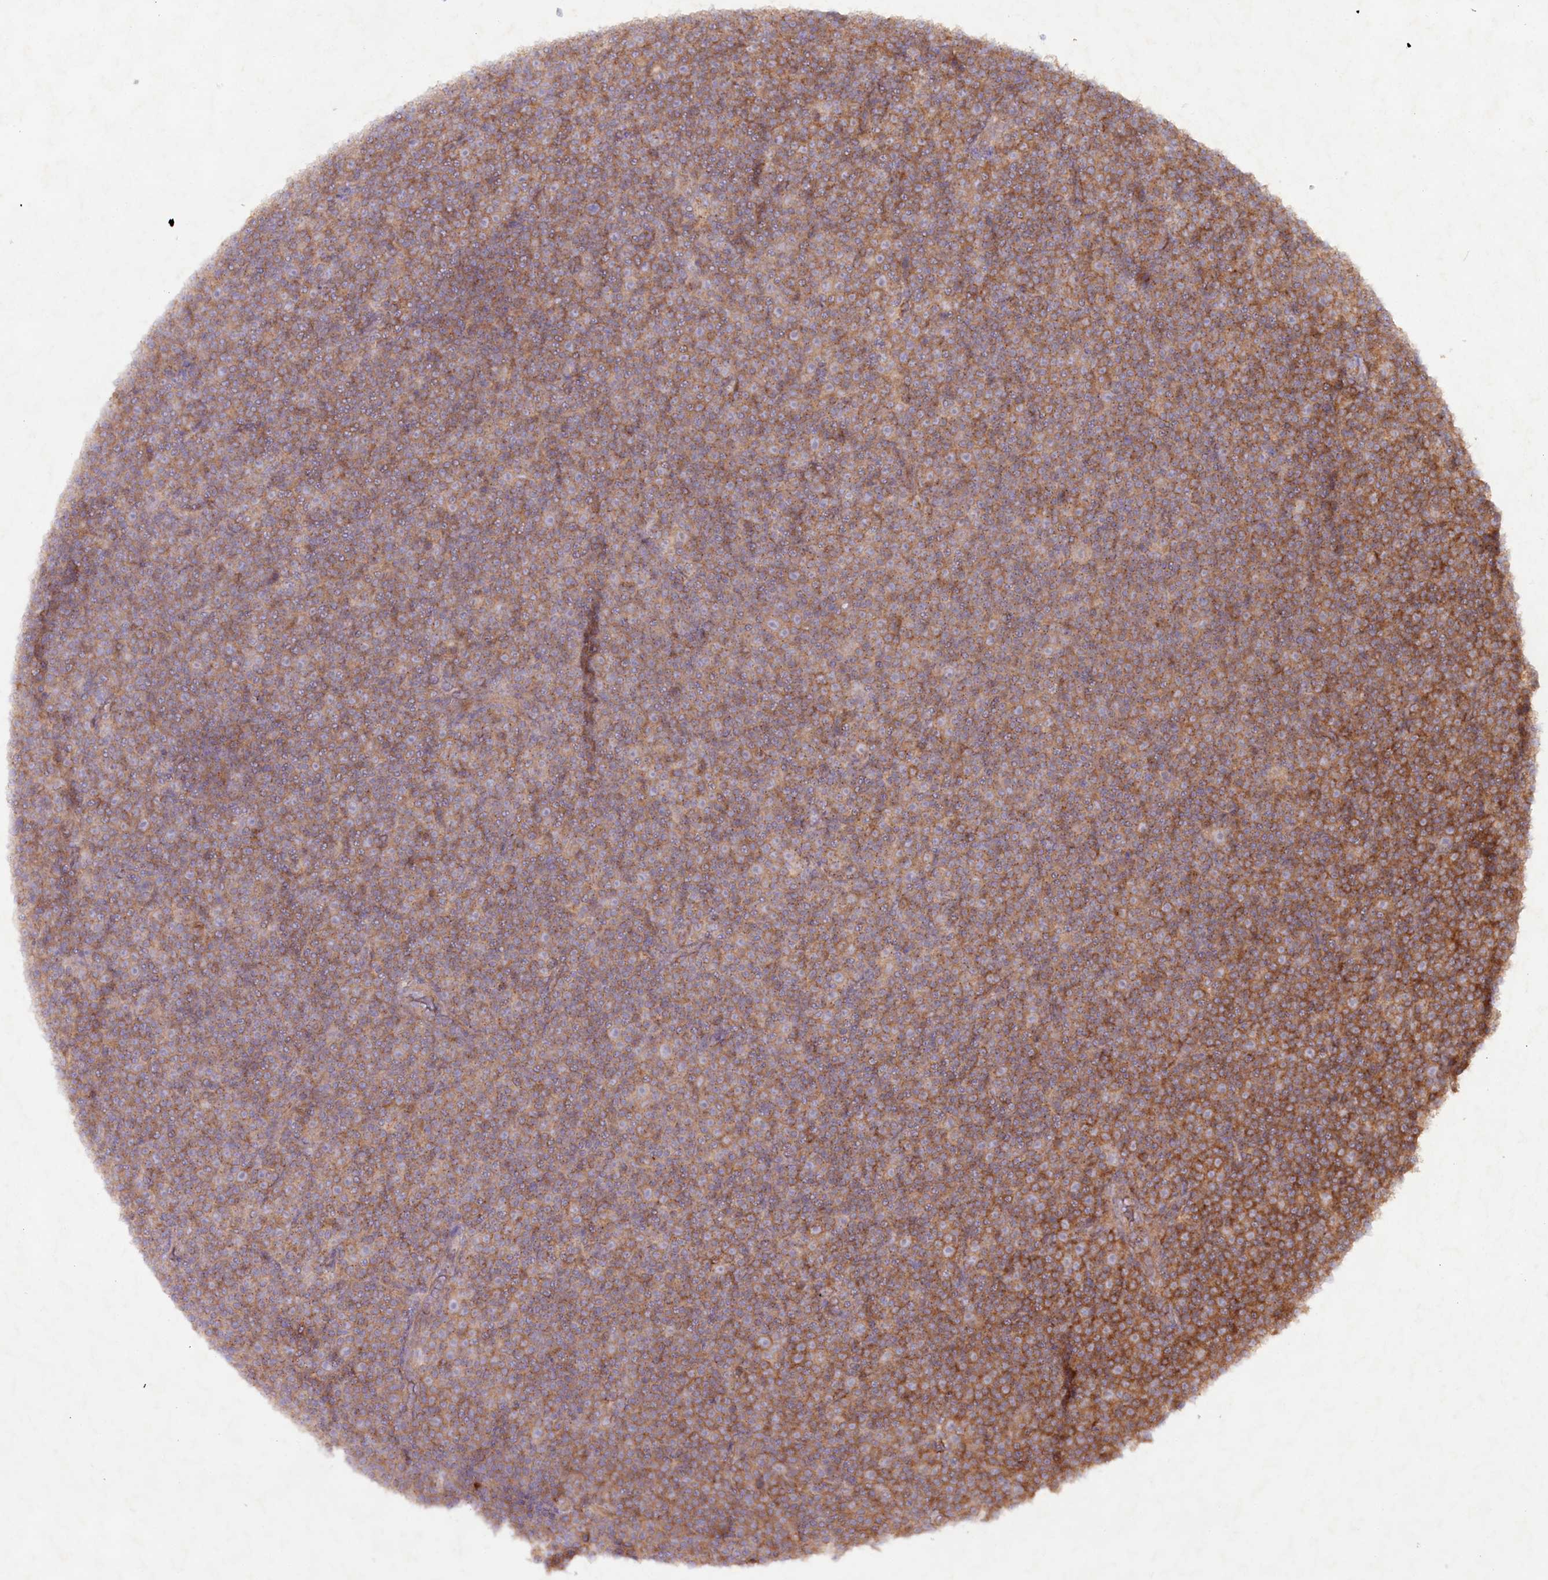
{"staining": {"intensity": "moderate", "quantity": ">75%", "location": "cytoplasmic/membranous"}, "tissue": "lymphoma", "cell_type": "Tumor cells", "image_type": "cancer", "snomed": [{"axis": "morphology", "description": "Malignant lymphoma, non-Hodgkin's type, Low grade"}, {"axis": "topography", "description": "Lymph node"}], "caption": "Moderate cytoplasmic/membranous positivity is present in approximately >75% of tumor cells in lymphoma.", "gene": "TNIP1", "patient": {"sex": "female", "age": 67}}